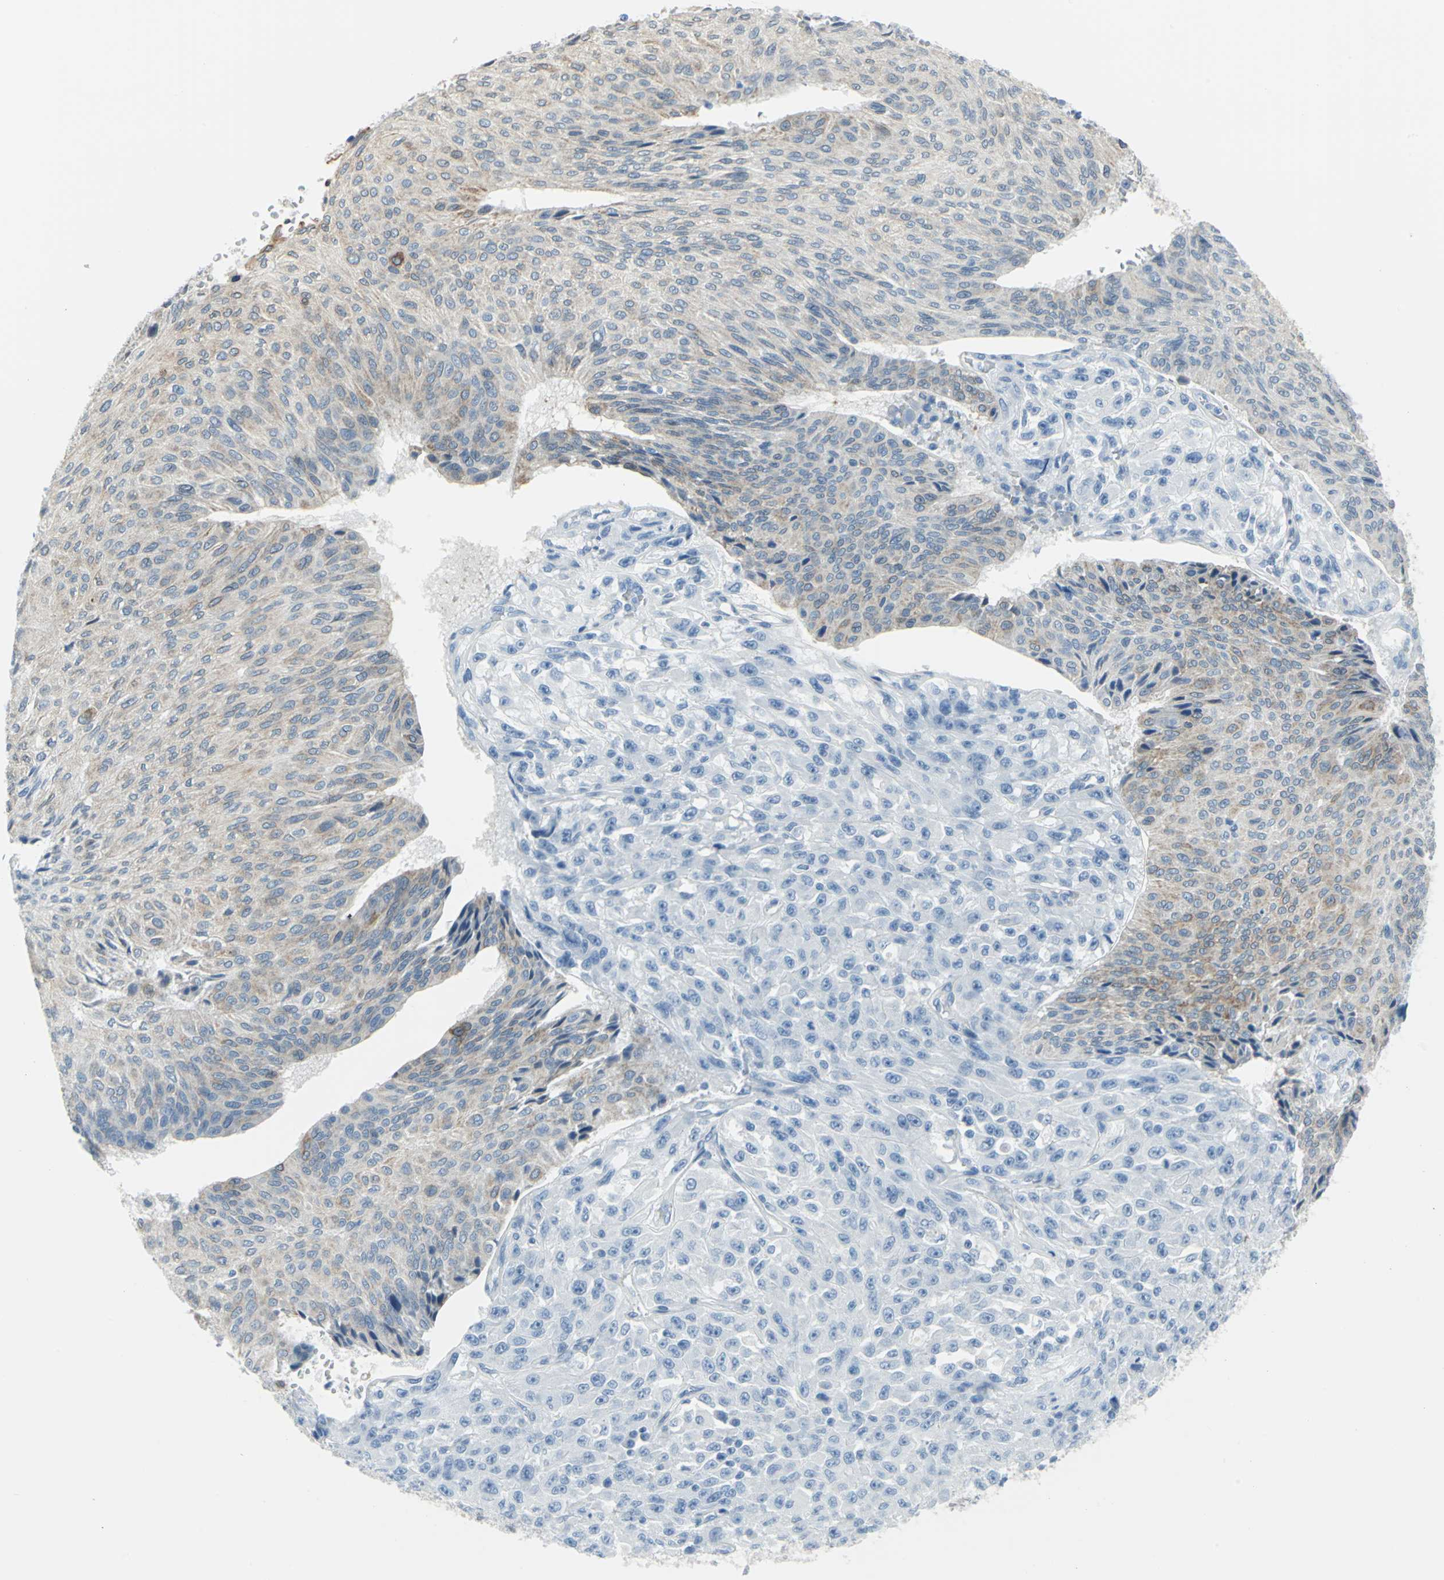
{"staining": {"intensity": "moderate", "quantity": "25%-75%", "location": "cytoplasmic/membranous"}, "tissue": "urothelial cancer", "cell_type": "Tumor cells", "image_type": "cancer", "snomed": [{"axis": "morphology", "description": "Urothelial carcinoma, High grade"}, {"axis": "topography", "description": "Urinary bladder"}], "caption": "This is a photomicrograph of IHC staining of high-grade urothelial carcinoma, which shows moderate positivity in the cytoplasmic/membranous of tumor cells.", "gene": "CYB5A", "patient": {"sex": "male", "age": 66}}